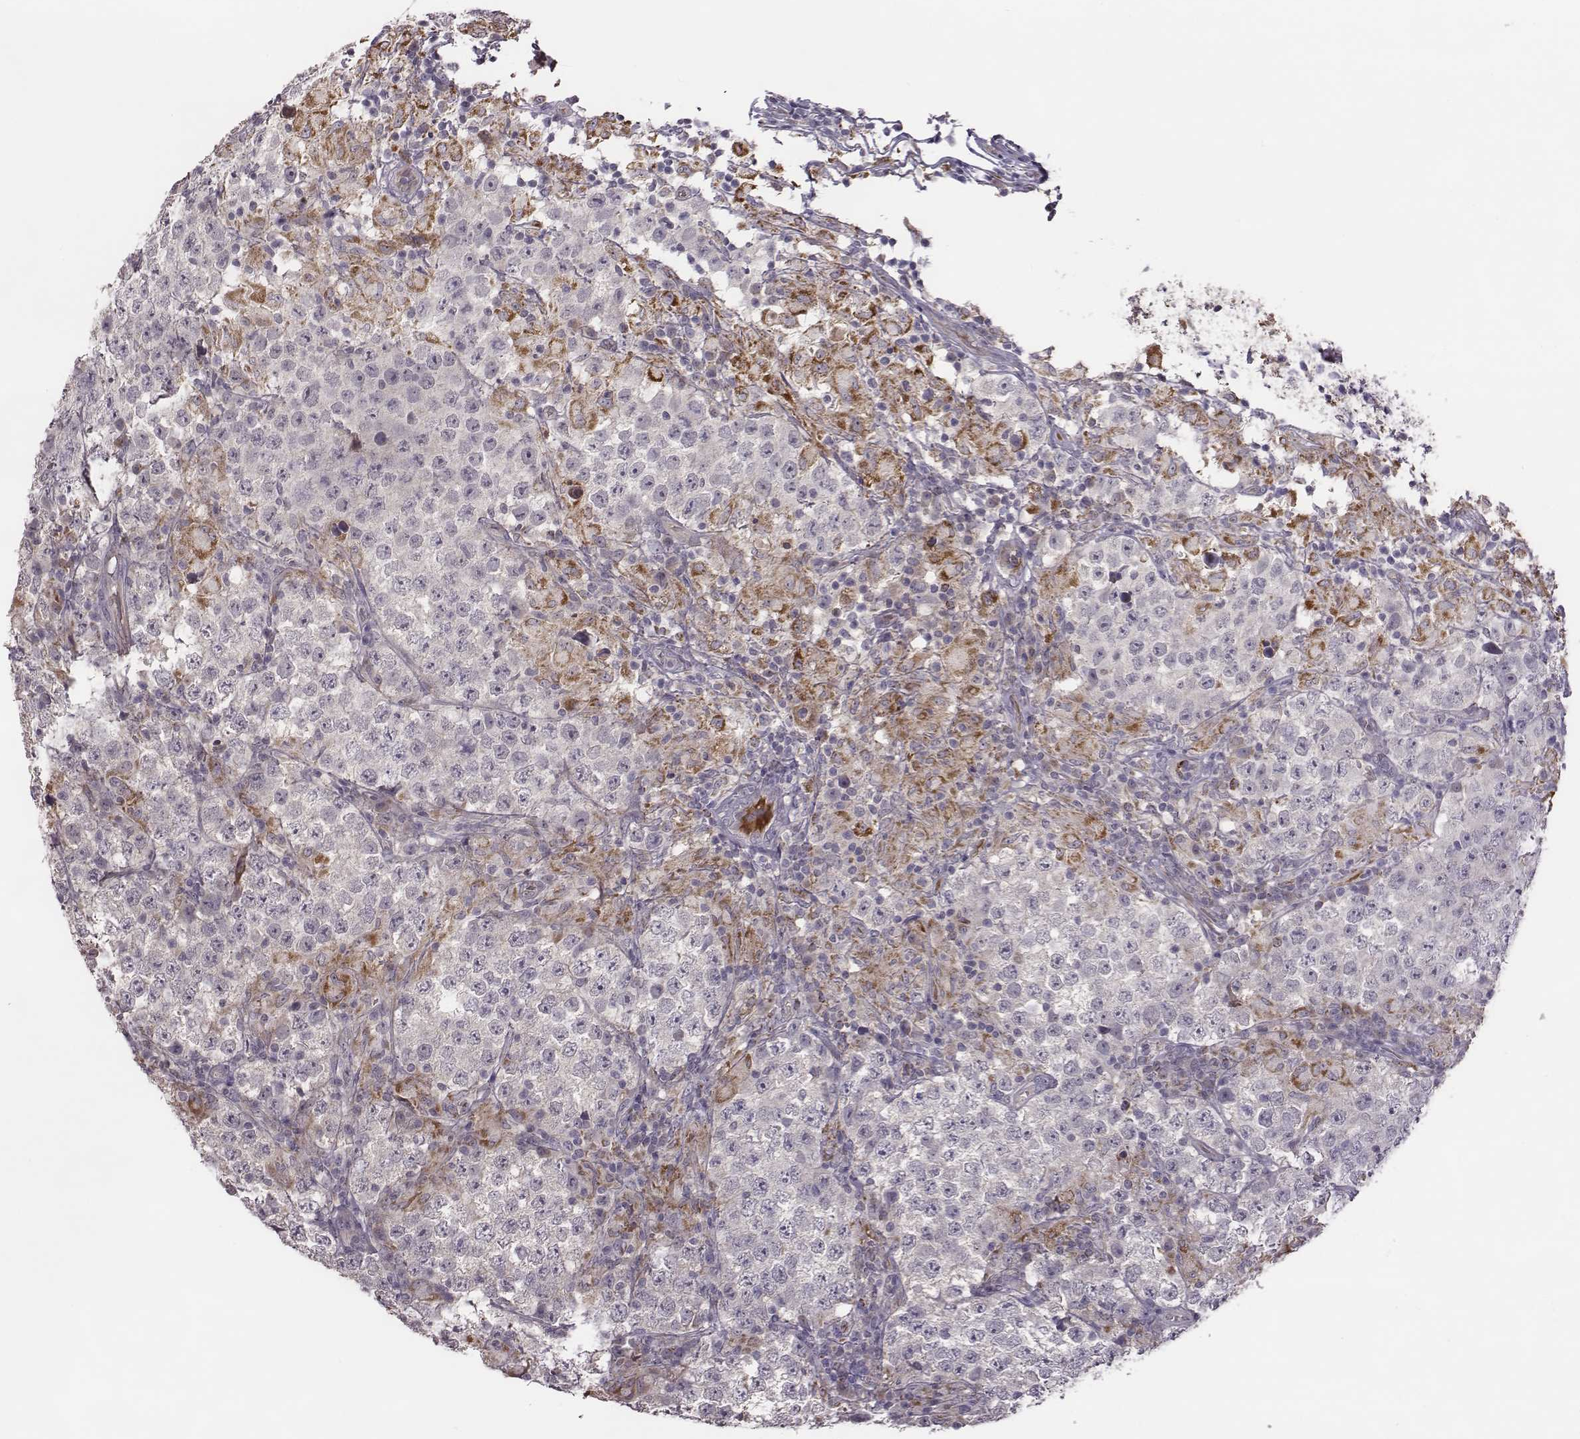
{"staining": {"intensity": "negative", "quantity": "none", "location": "none"}, "tissue": "testis cancer", "cell_type": "Tumor cells", "image_type": "cancer", "snomed": [{"axis": "morphology", "description": "Seminoma, NOS"}, {"axis": "morphology", "description": "Carcinoma, Embryonal, NOS"}, {"axis": "topography", "description": "Testis"}], "caption": "Immunohistochemistry (IHC) image of neoplastic tissue: human testis cancer stained with DAB exhibits no significant protein expression in tumor cells. (DAB immunohistochemistry (IHC), high magnification).", "gene": "KMO", "patient": {"sex": "male", "age": 41}}